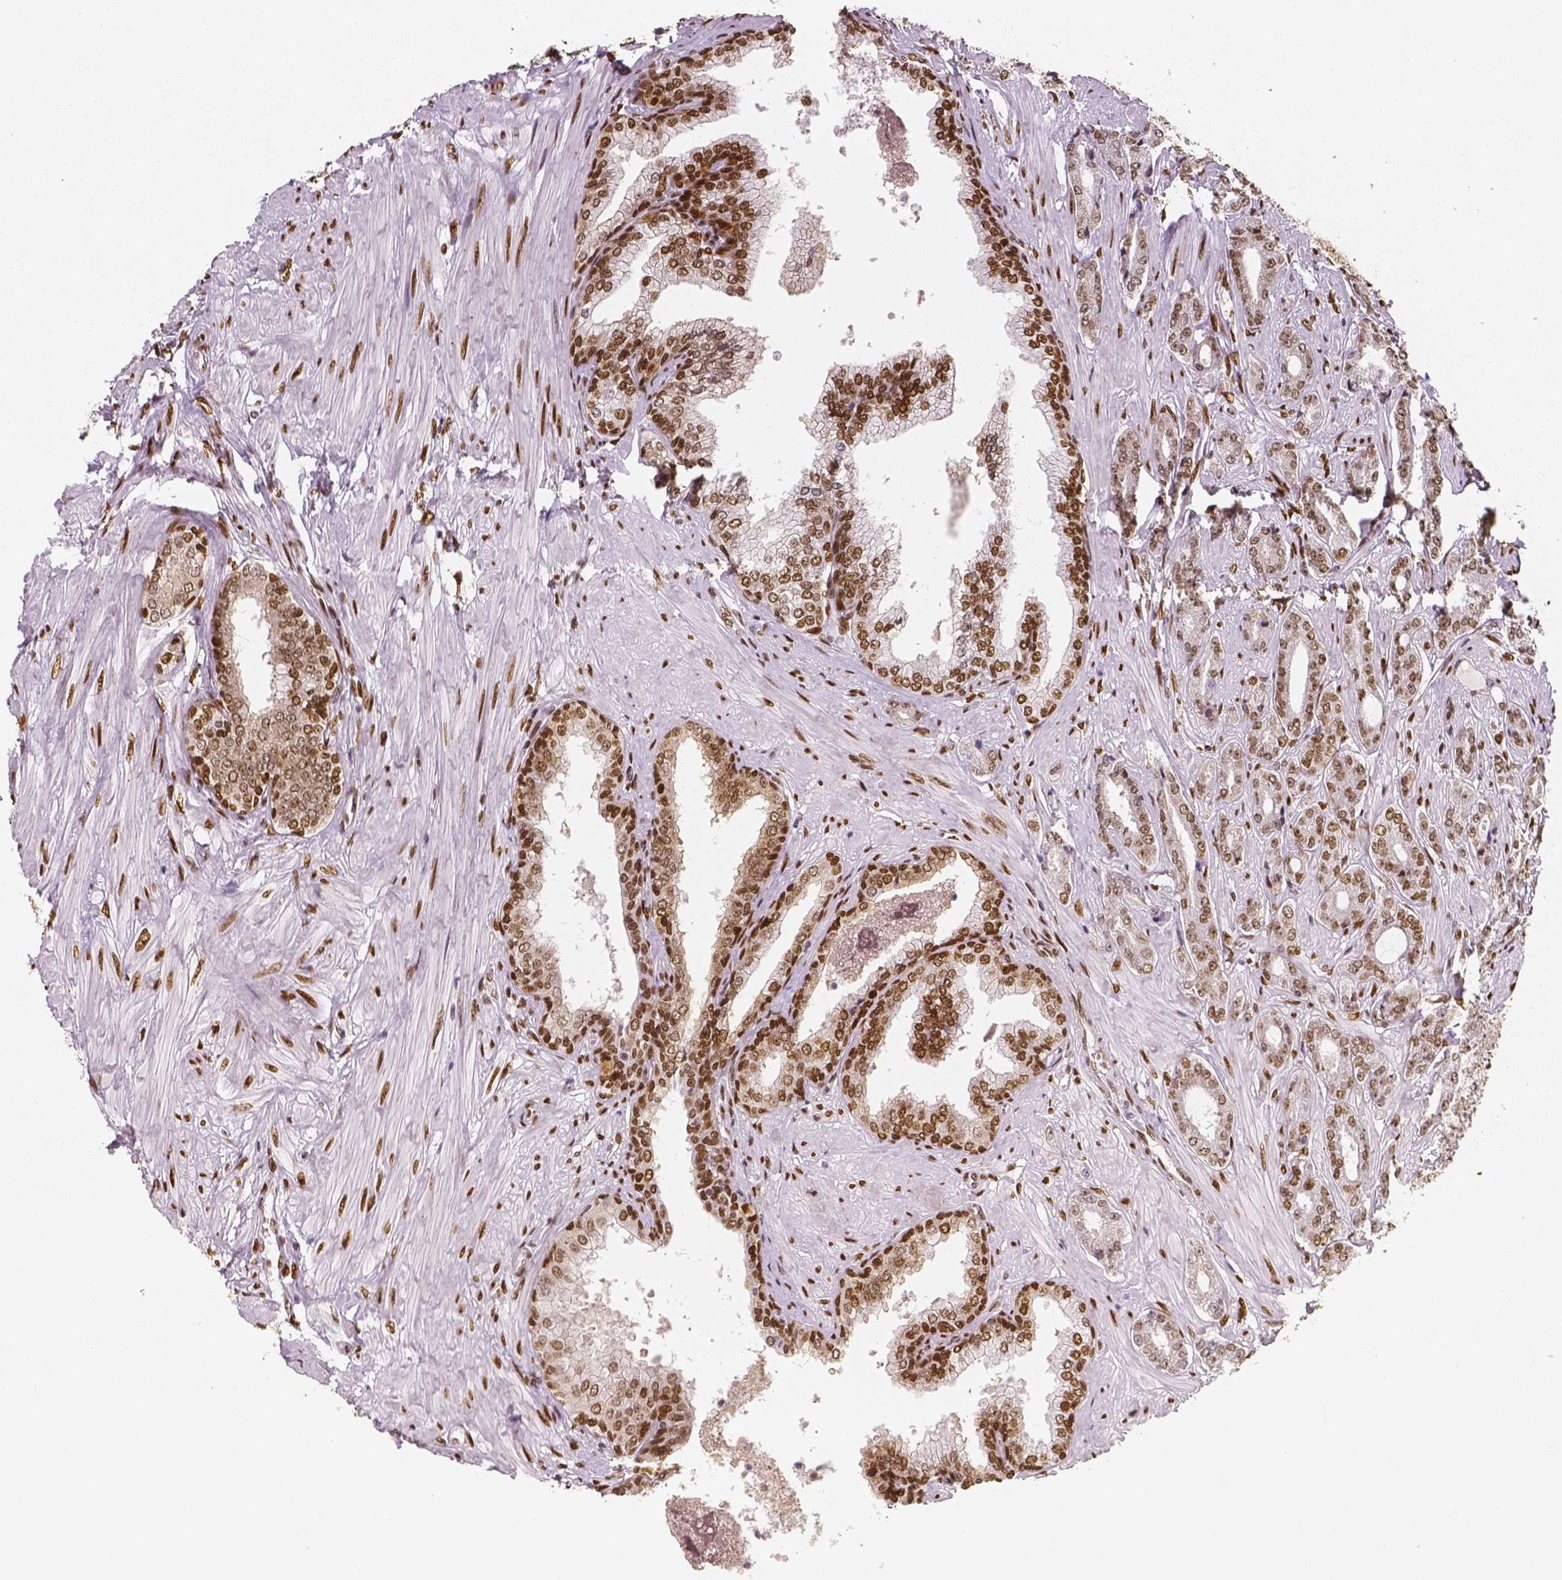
{"staining": {"intensity": "moderate", "quantity": ">75%", "location": "nuclear"}, "tissue": "prostate cancer", "cell_type": "Tumor cells", "image_type": "cancer", "snomed": [{"axis": "morphology", "description": "Adenocarcinoma, Low grade"}, {"axis": "topography", "description": "Prostate"}], "caption": "A high-resolution photomicrograph shows immunohistochemistry staining of prostate cancer (low-grade adenocarcinoma), which demonstrates moderate nuclear positivity in approximately >75% of tumor cells.", "gene": "NUCKS1", "patient": {"sex": "male", "age": 55}}